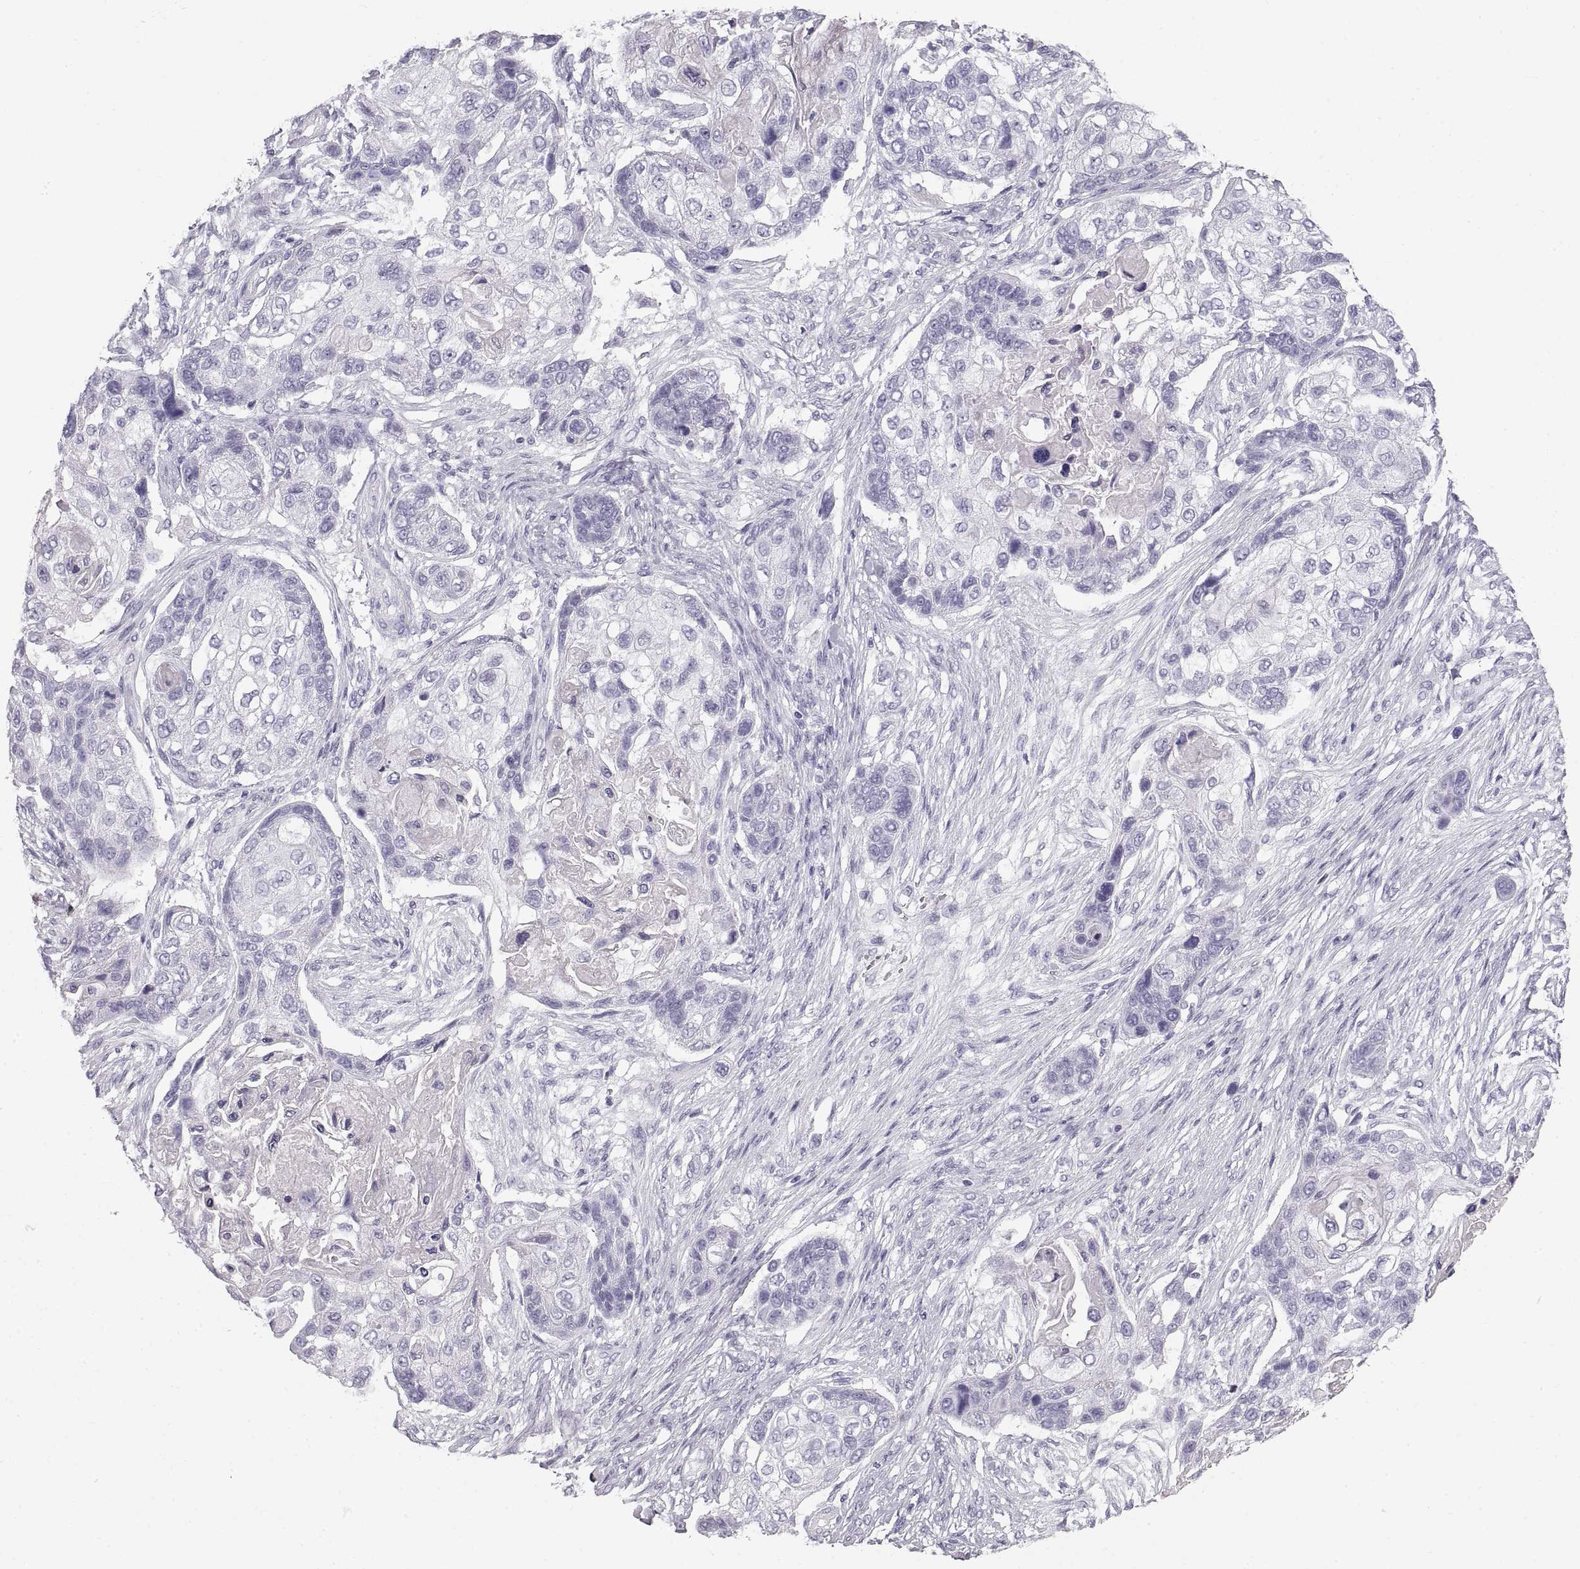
{"staining": {"intensity": "negative", "quantity": "none", "location": "none"}, "tissue": "lung cancer", "cell_type": "Tumor cells", "image_type": "cancer", "snomed": [{"axis": "morphology", "description": "Squamous cell carcinoma, NOS"}, {"axis": "topography", "description": "Lung"}], "caption": "An immunohistochemistry (IHC) histopathology image of squamous cell carcinoma (lung) is shown. There is no staining in tumor cells of squamous cell carcinoma (lung).", "gene": "CRYAA", "patient": {"sex": "male", "age": 69}}